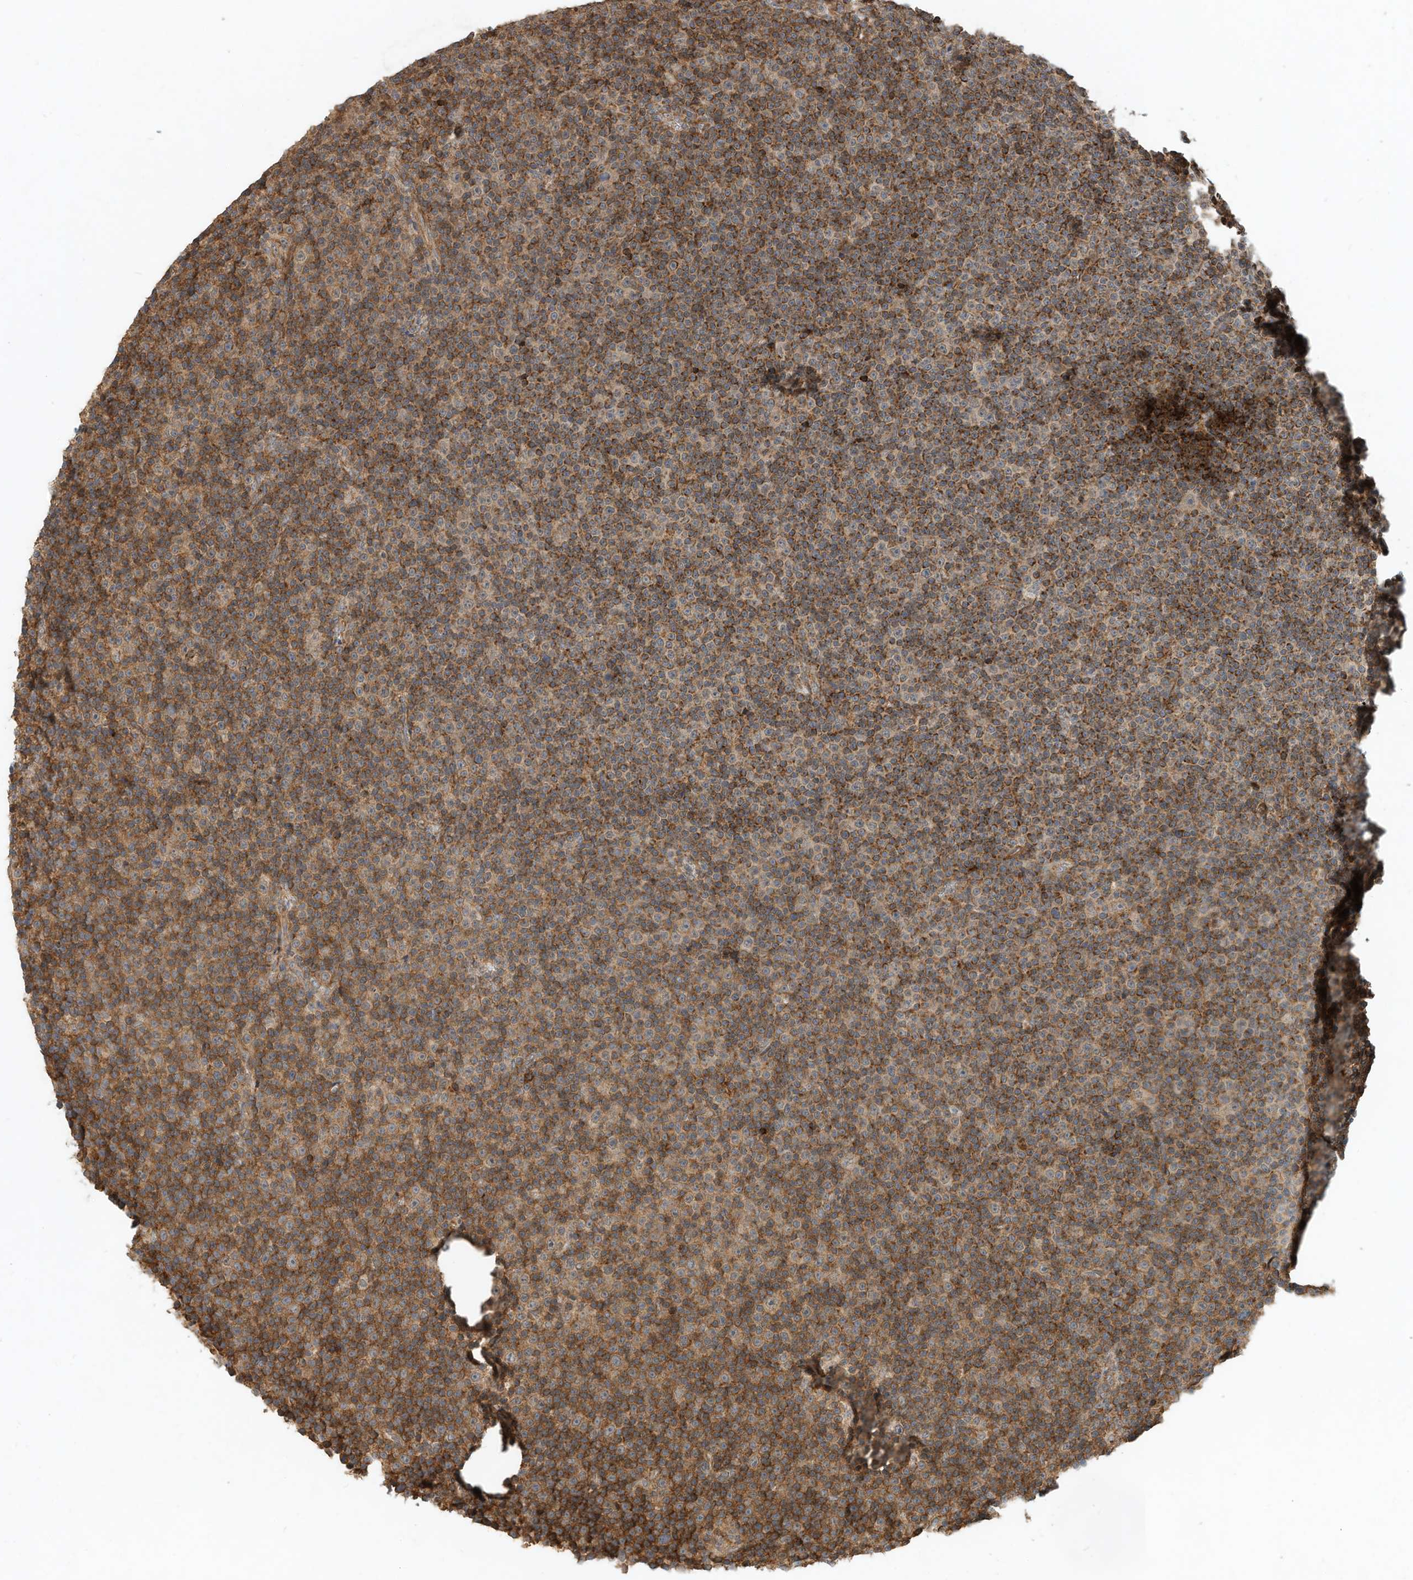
{"staining": {"intensity": "moderate", "quantity": "25%-75%", "location": "cytoplasmic/membranous"}, "tissue": "lymphoma", "cell_type": "Tumor cells", "image_type": "cancer", "snomed": [{"axis": "morphology", "description": "Malignant lymphoma, non-Hodgkin's type, Low grade"}, {"axis": "topography", "description": "Lymph node"}], "caption": "Immunohistochemical staining of low-grade malignant lymphoma, non-Hodgkin's type demonstrates moderate cytoplasmic/membranous protein staining in approximately 25%-75% of tumor cells. (DAB (3,3'-diaminobenzidine) IHC, brown staining for protein, blue staining for nuclei).", "gene": "CPAMD8", "patient": {"sex": "female", "age": 67}}